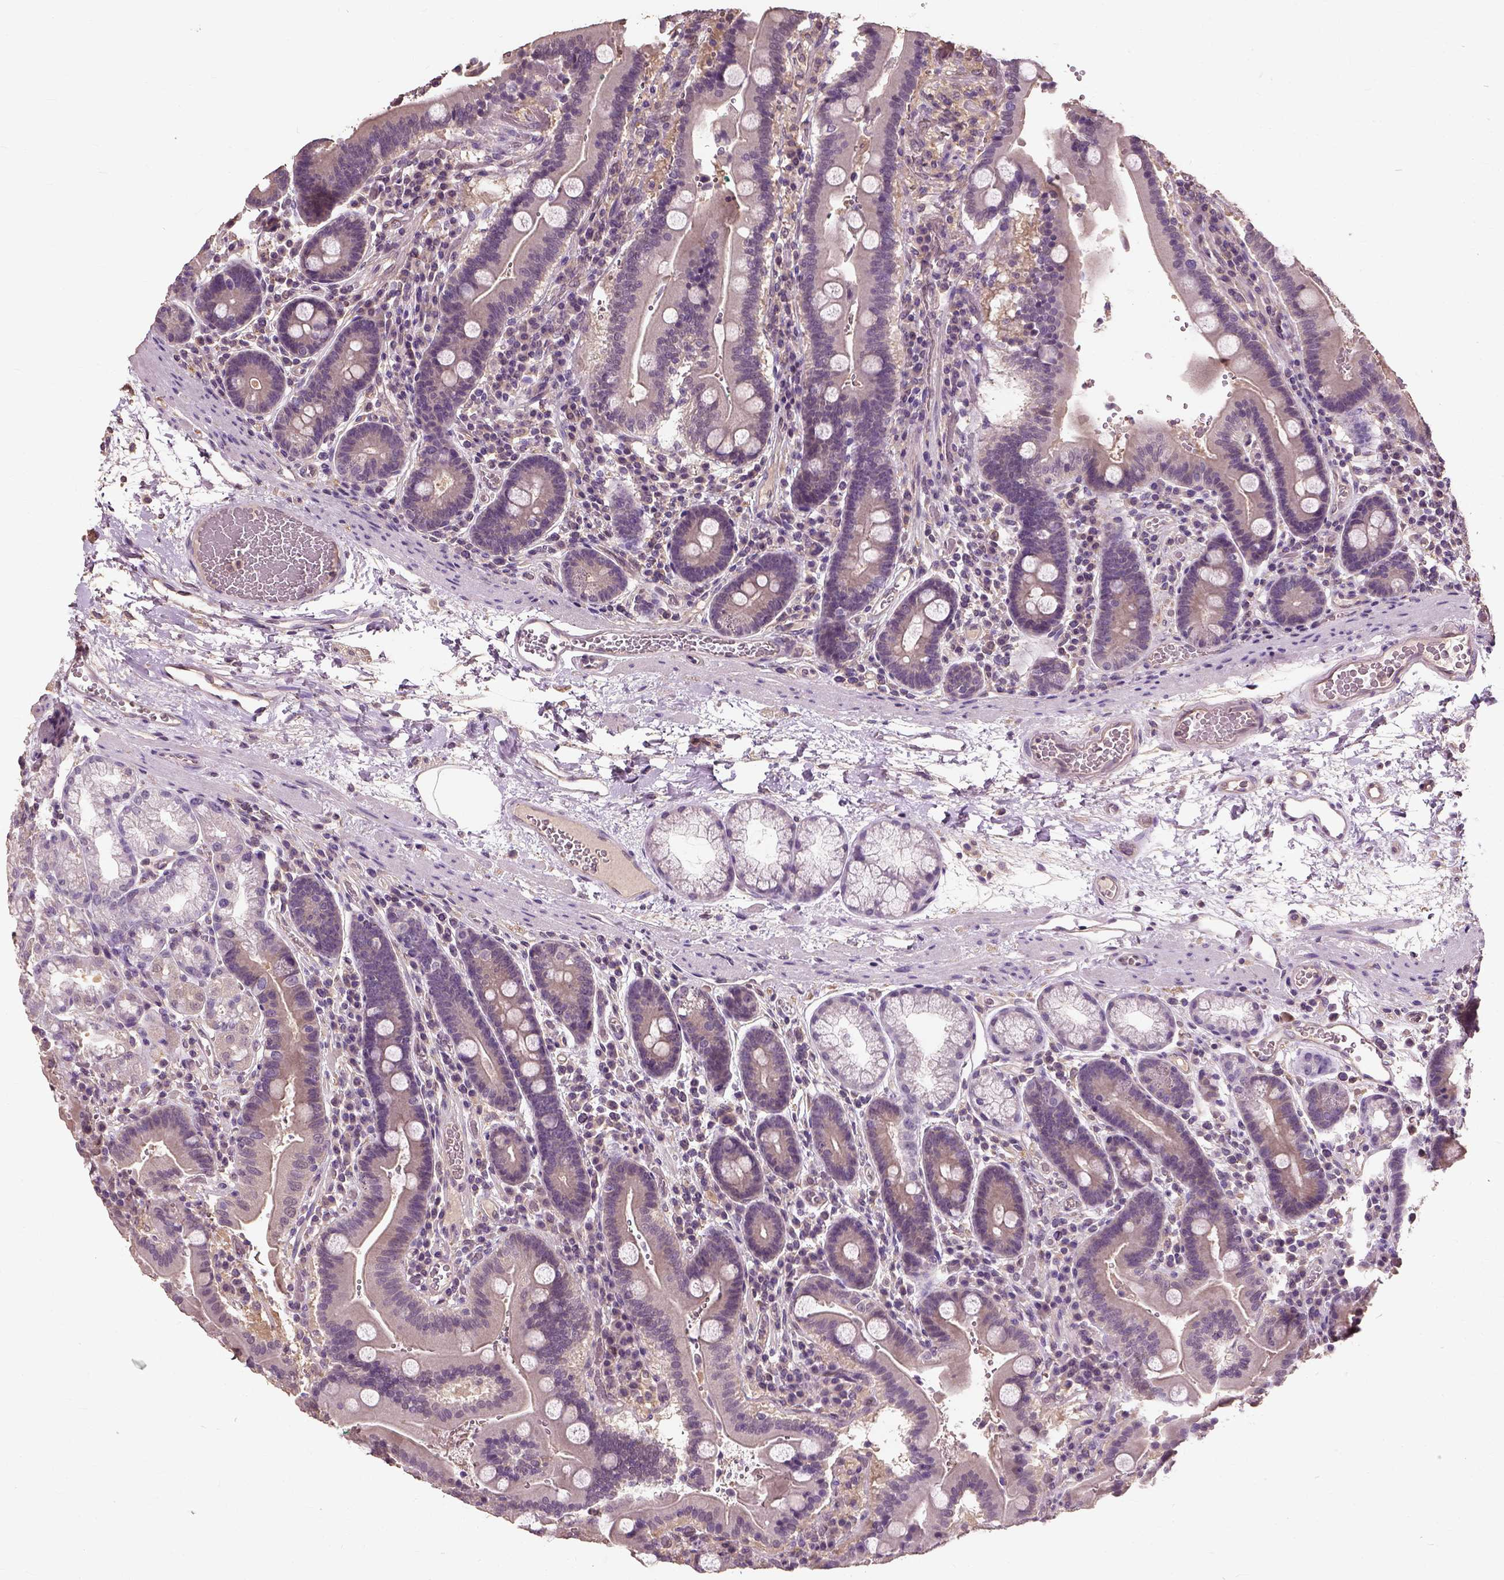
{"staining": {"intensity": "negative", "quantity": "none", "location": "none"}, "tissue": "duodenum", "cell_type": "Glandular cells", "image_type": "normal", "snomed": [{"axis": "morphology", "description": "Normal tissue, NOS"}, {"axis": "topography", "description": "Duodenum"}], "caption": "A histopathology image of human duodenum is negative for staining in glandular cells. (Stains: DAB IHC with hematoxylin counter stain, Microscopy: brightfield microscopy at high magnification).", "gene": "PEA15", "patient": {"sex": "female", "age": 62}}